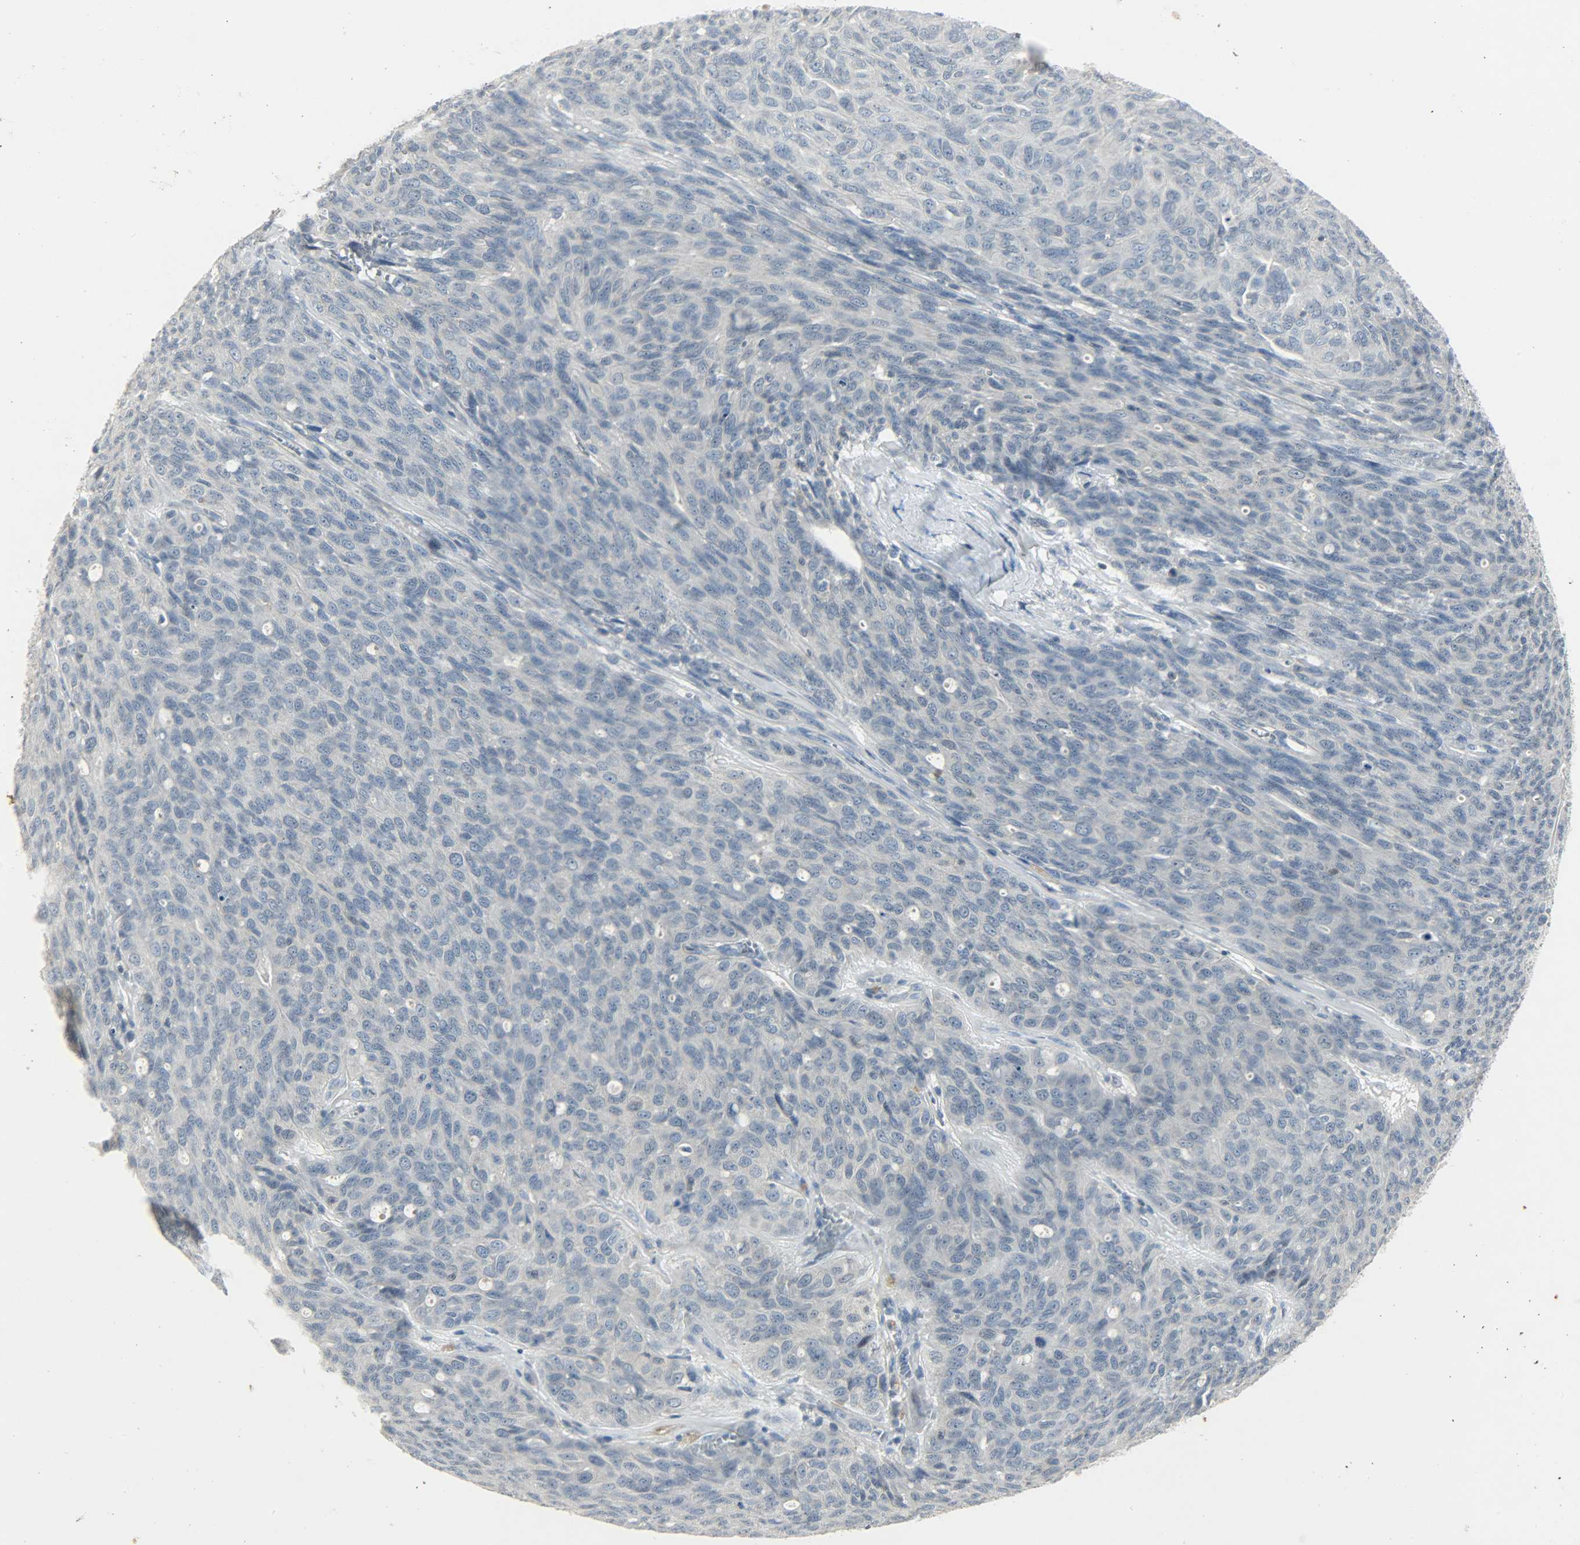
{"staining": {"intensity": "negative", "quantity": "none", "location": "none"}, "tissue": "ovarian cancer", "cell_type": "Tumor cells", "image_type": "cancer", "snomed": [{"axis": "morphology", "description": "Carcinoma, endometroid"}, {"axis": "topography", "description": "Ovary"}], "caption": "Immunohistochemistry (IHC) of human endometroid carcinoma (ovarian) demonstrates no staining in tumor cells. (Brightfield microscopy of DAB IHC at high magnification).", "gene": "CAMK4", "patient": {"sex": "female", "age": 60}}